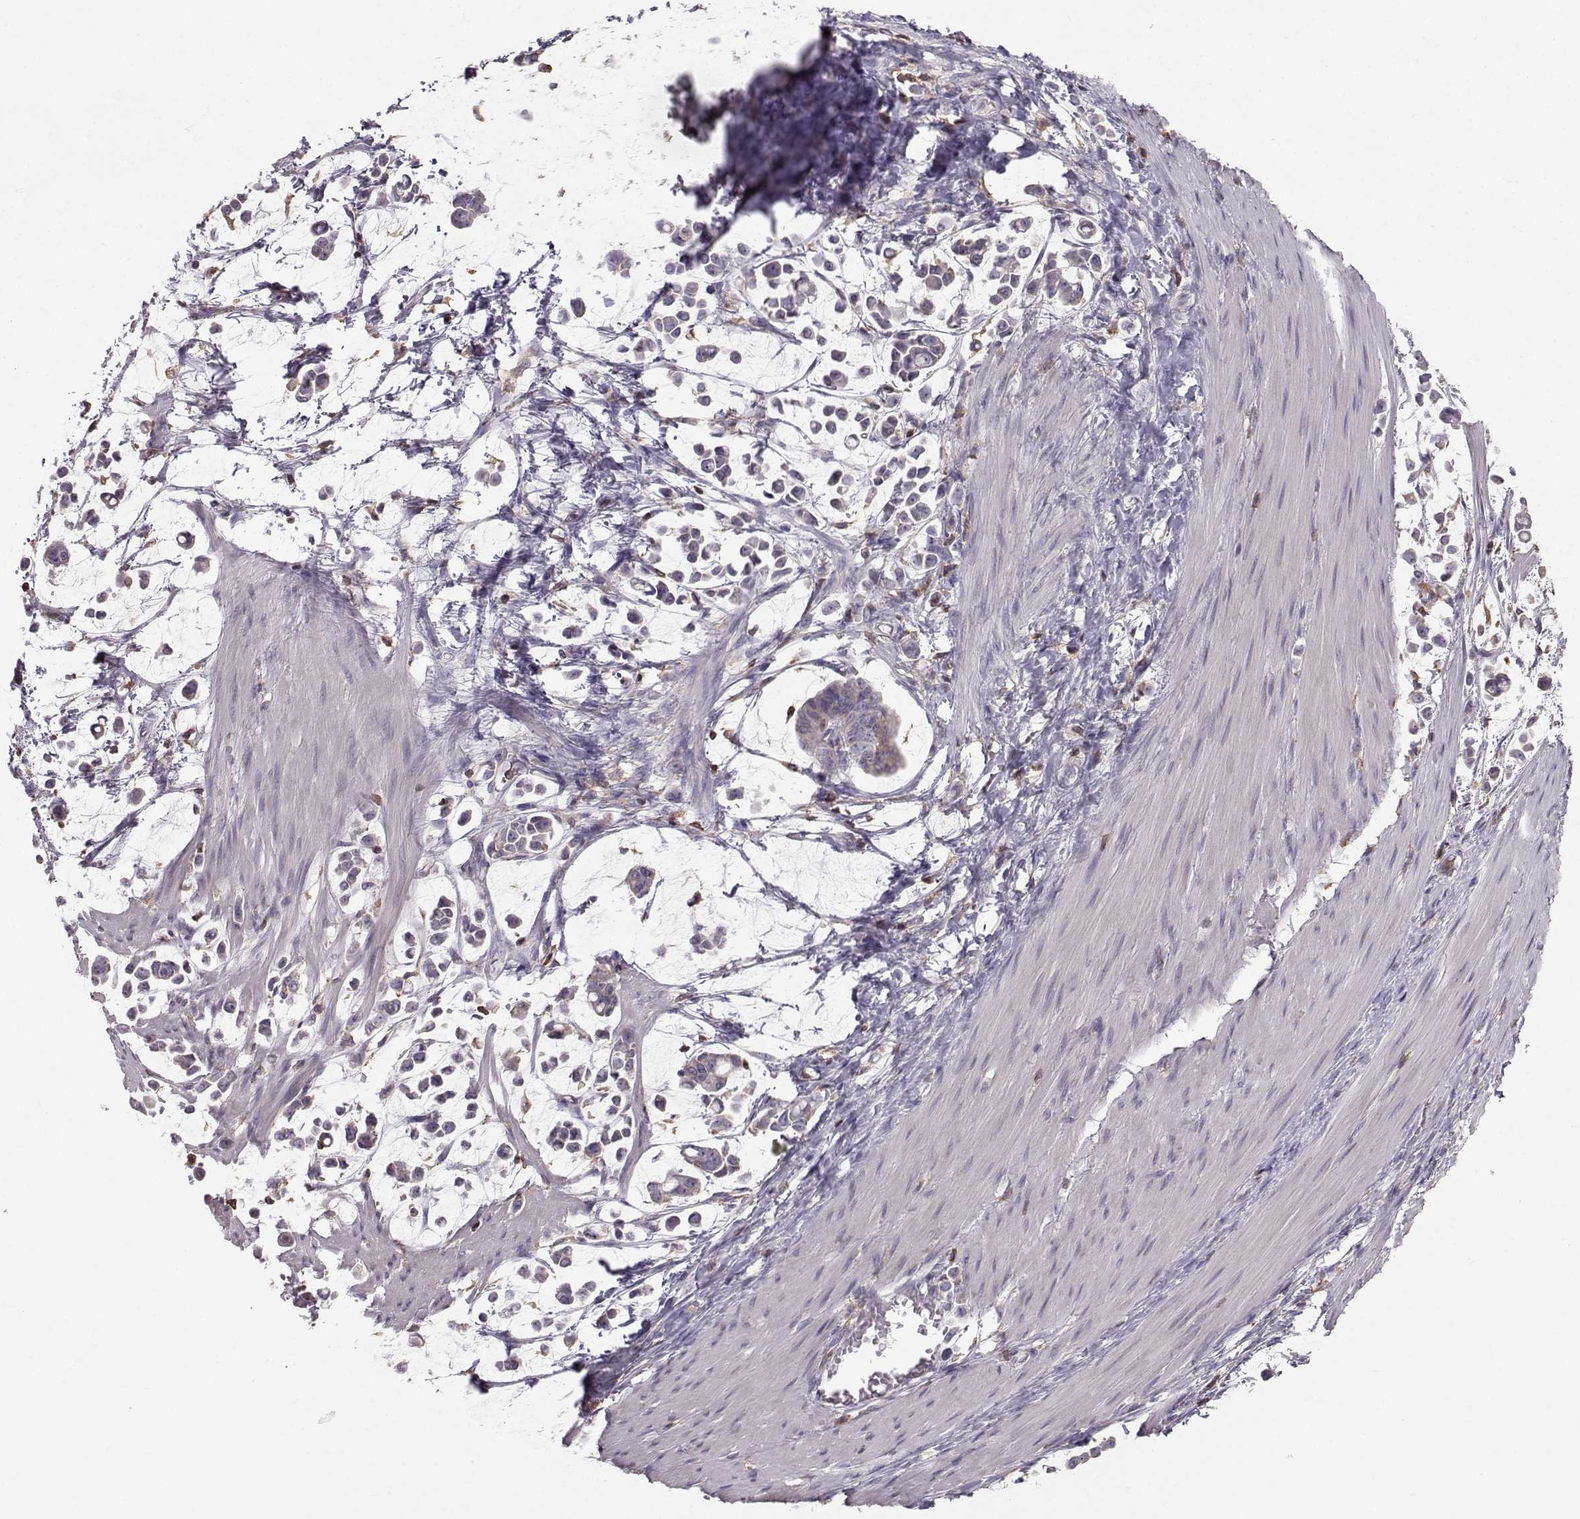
{"staining": {"intensity": "negative", "quantity": "none", "location": "none"}, "tissue": "stomach cancer", "cell_type": "Tumor cells", "image_type": "cancer", "snomed": [{"axis": "morphology", "description": "Adenocarcinoma, NOS"}, {"axis": "topography", "description": "Stomach"}], "caption": "An immunohistochemistry micrograph of stomach cancer (adenocarcinoma) is shown. There is no staining in tumor cells of stomach cancer (adenocarcinoma).", "gene": "ZBTB32", "patient": {"sex": "male", "age": 82}}